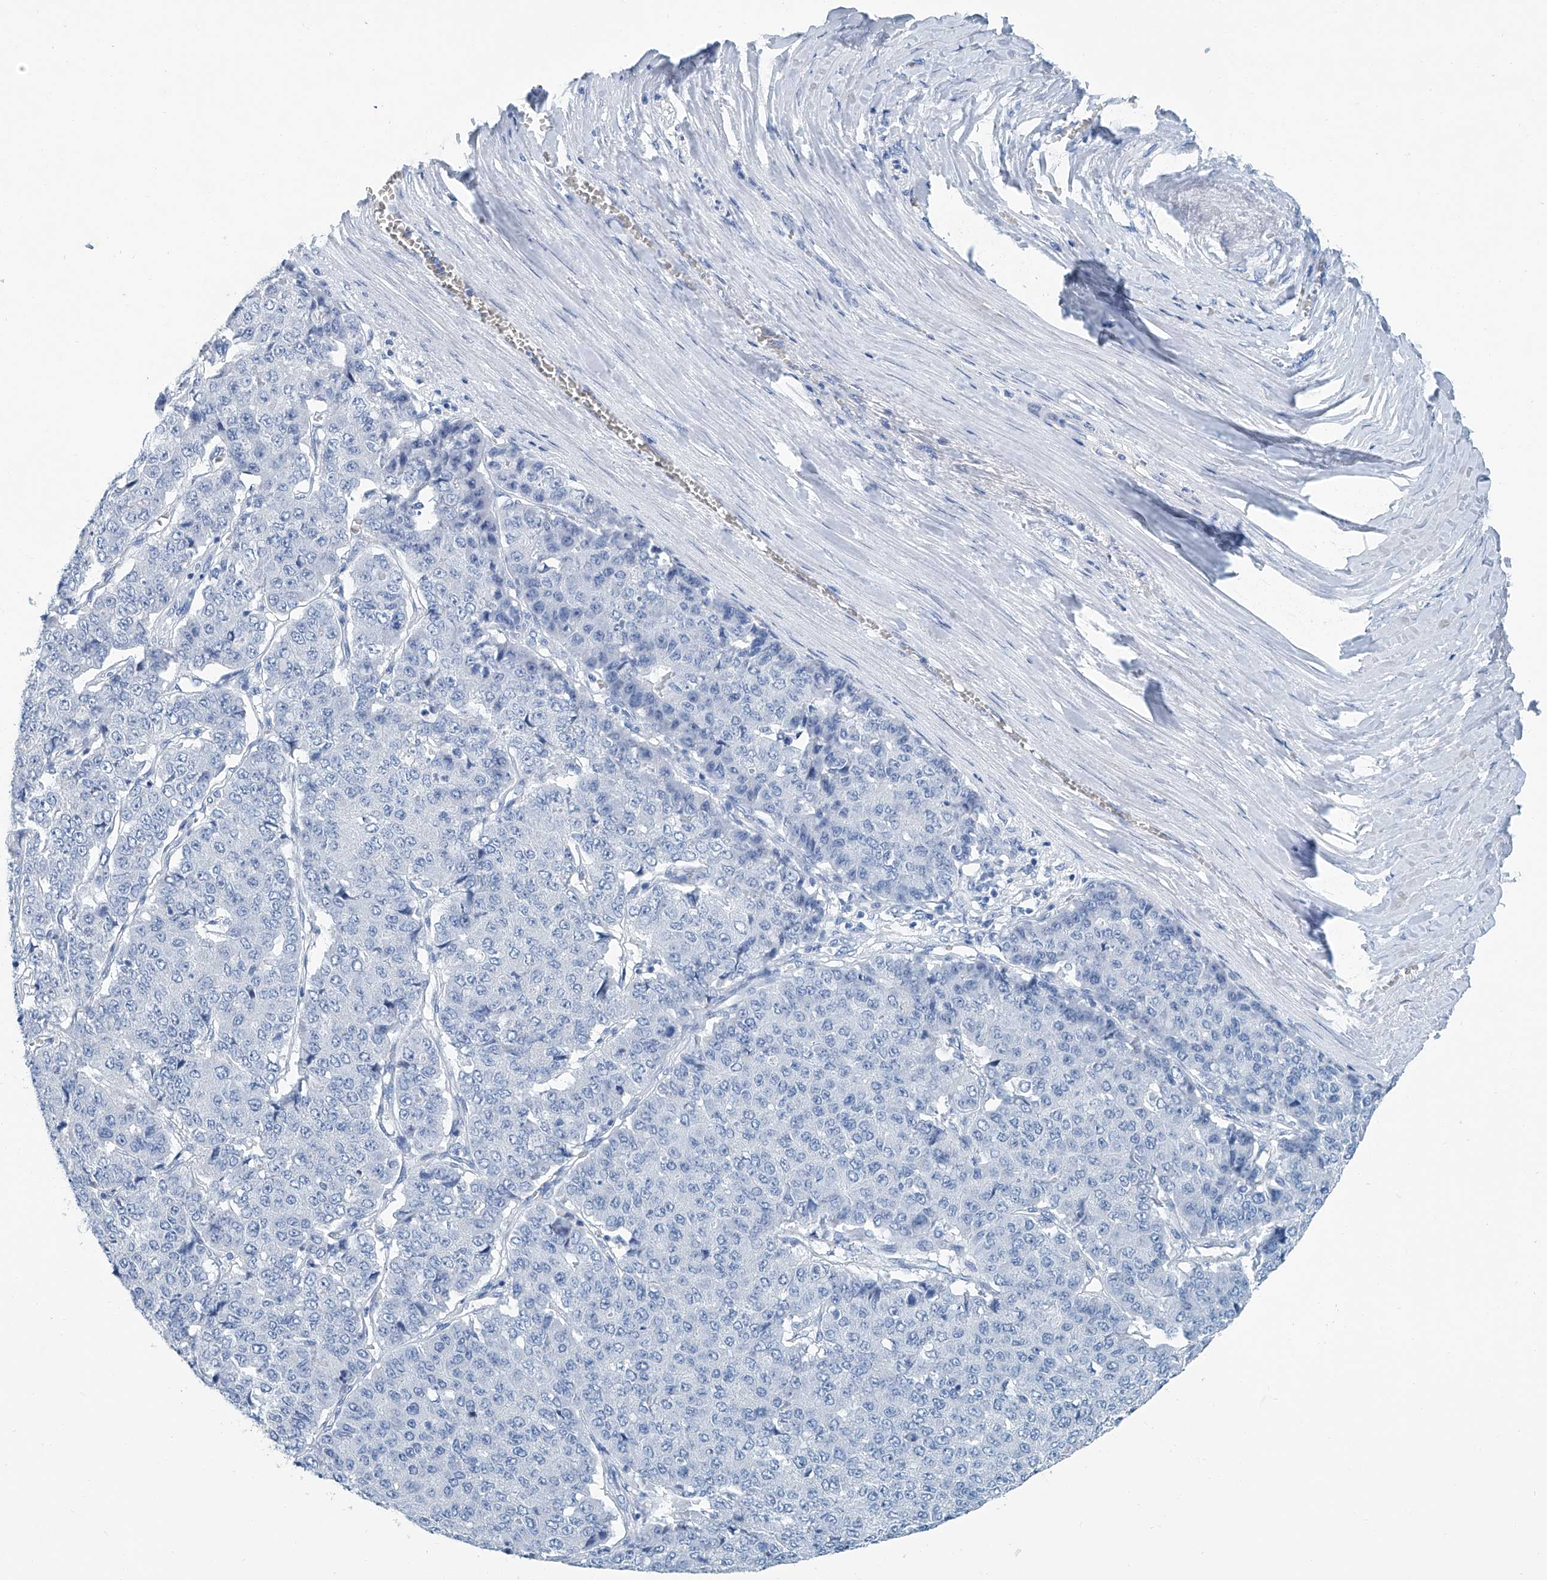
{"staining": {"intensity": "negative", "quantity": "none", "location": "none"}, "tissue": "pancreatic cancer", "cell_type": "Tumor cells", "image_type": "cancer", "snomed": [{"axis": "morphology", "description": "Adenocarcinoma, NOS"}, {"axis": "topography", "description": "Pancreas"}], "caption": "Immunohistochemistry (IHC) histopathology image of human adenocarcinoma (pancreatic) stained for a protein (brown), which exhibits no expression in tumor cells. The staining was performed using DAB (3,3'-diaminobenzidine) to visualize the protein expression in brown, while the nuclei were stained in blue with hematoxylin (Magnification: 20x).", "gene": "CYP2A7", "patient": {"sex": "male", "age": 50}}